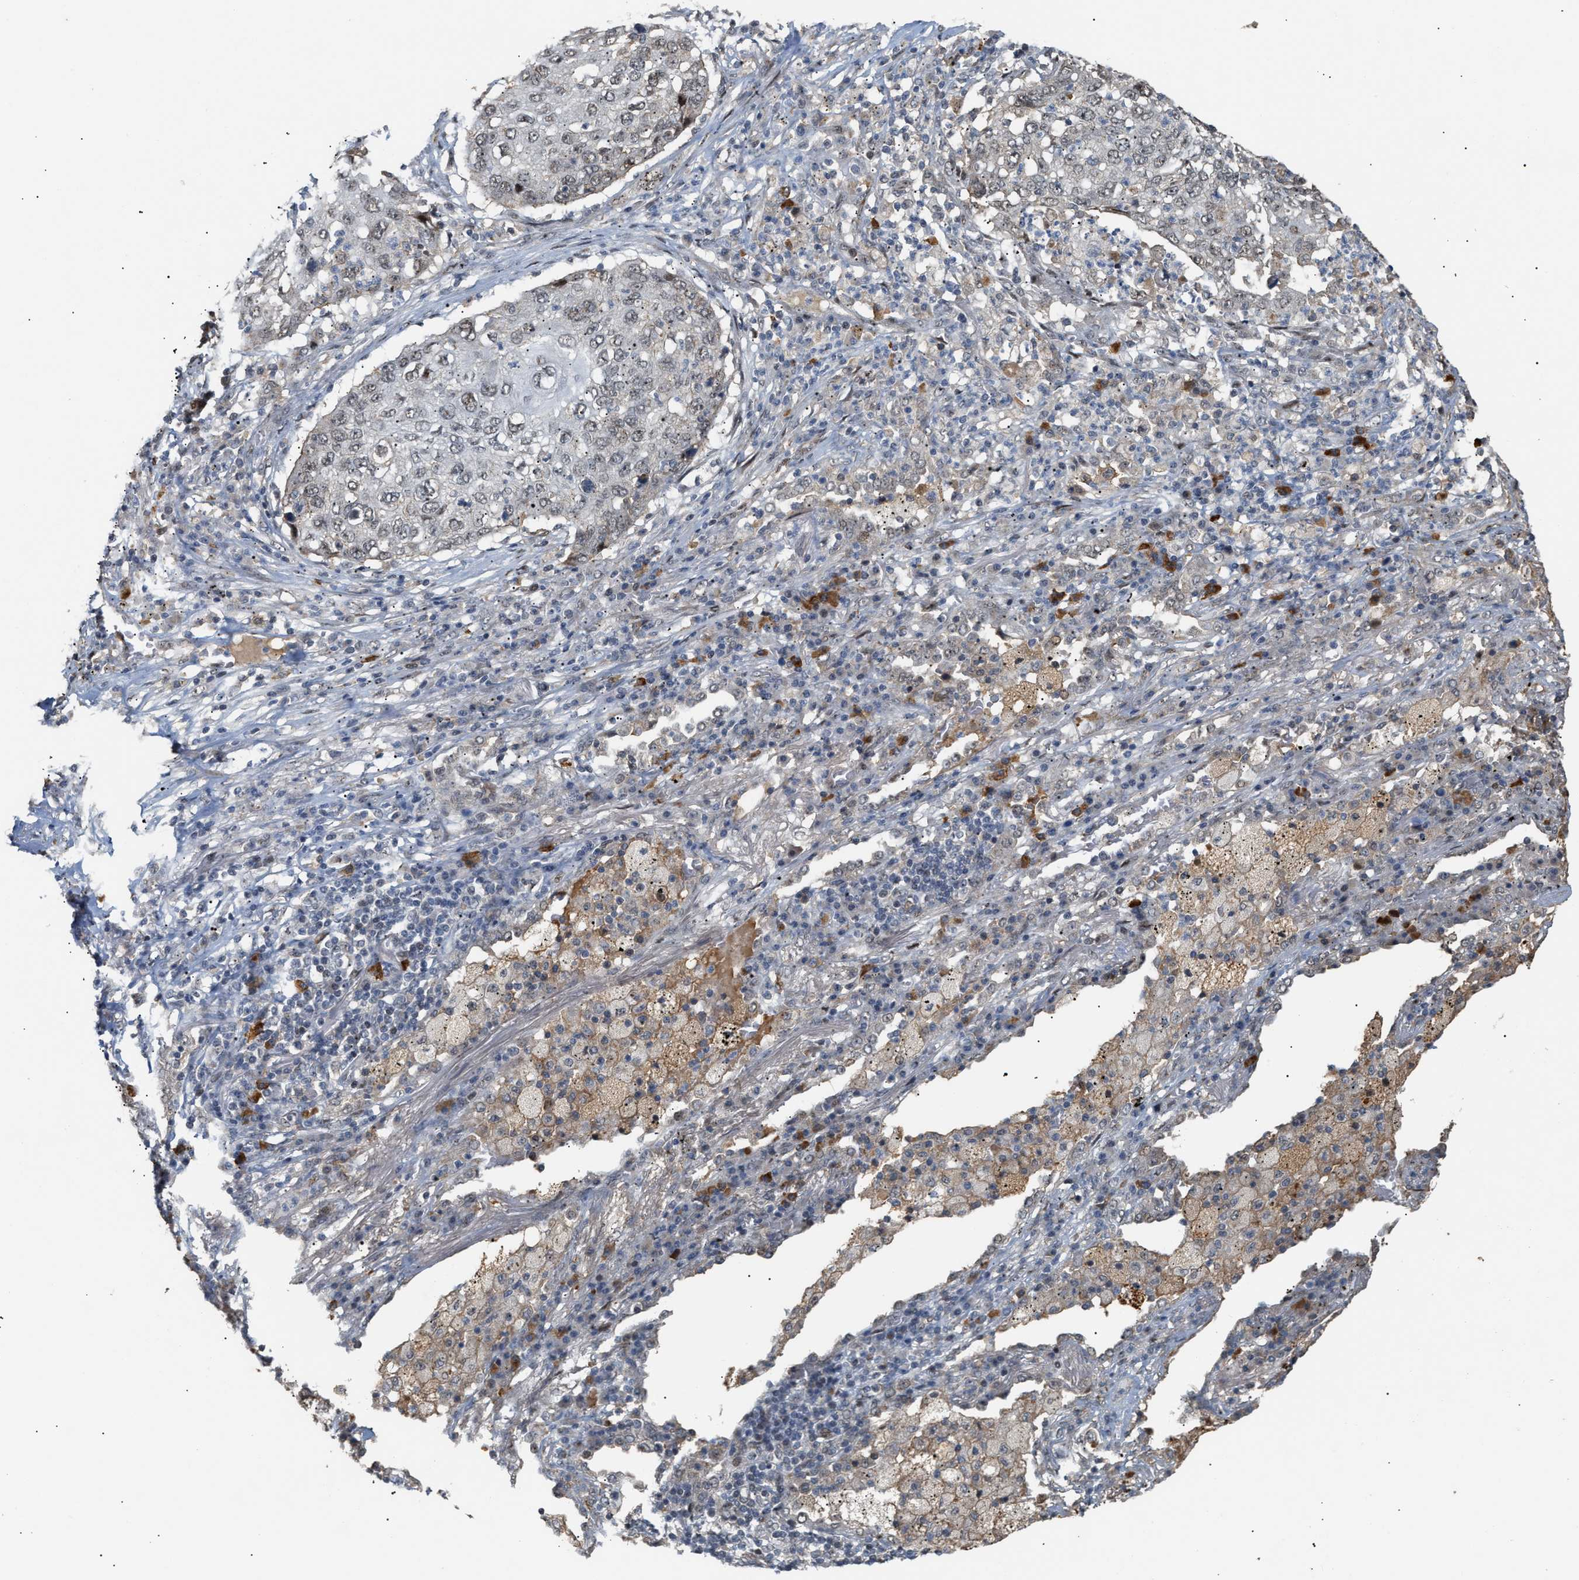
{"staining": {"intensity": "negative", "quantity": "none", "location": "none"}, "tissue": "lung cancer", "cell_type": "Tumor cells", "image_type": "cancer", "snomed": [{"axis": "morphology", "description": "Squamous cell carcinoma, NOS"}, {"axis": "topography", "description": "Lung"}], "caption": "Tumor cells show no significant expression in lung squamous cell carcinoma.", "gene": "ZFAND5", "patient": {"sex": "female", "age": 63}}